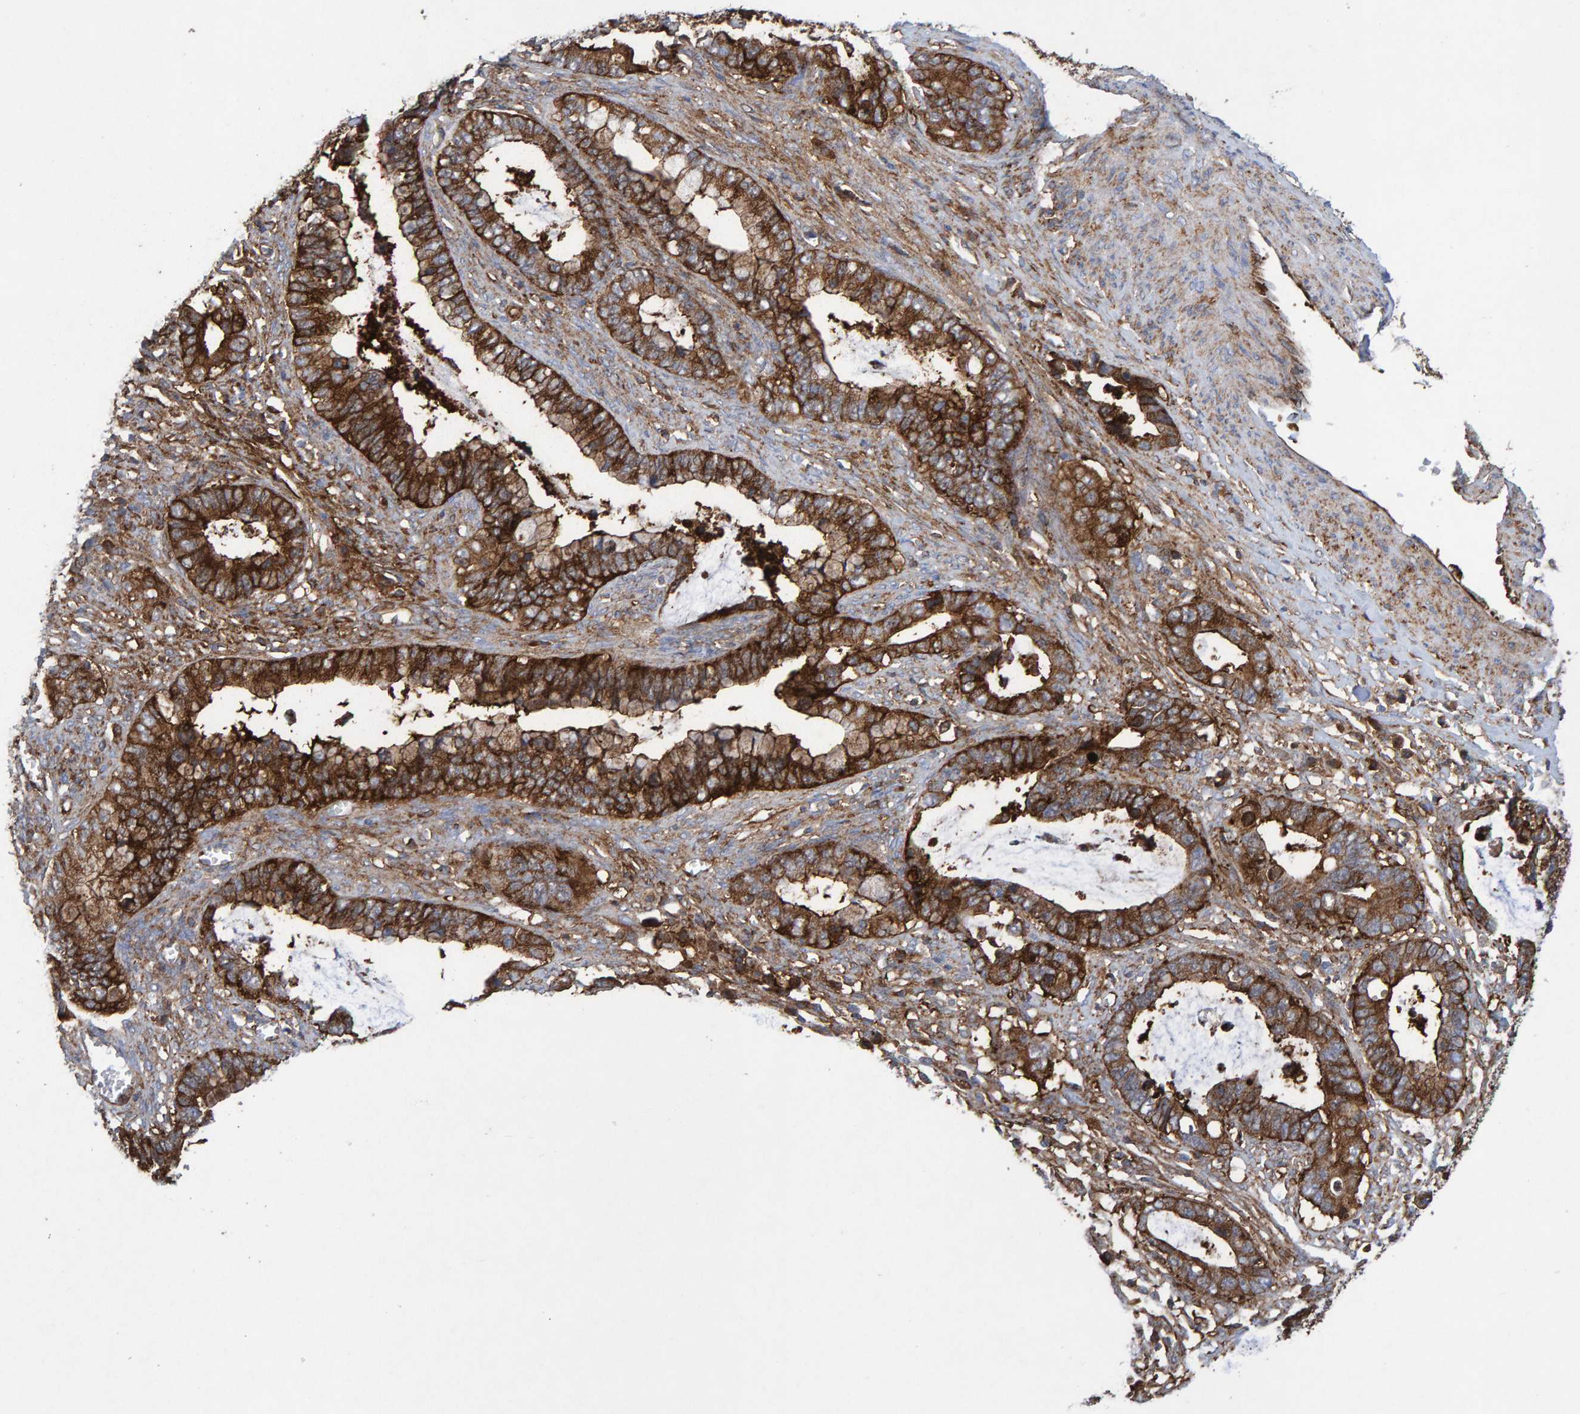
{"staining": {"intensity": "strong", "quantity": ">75%", "location": "cytoplasmic/membranous"}, "tissue": "cervical cancer", "cell_type": "Tumor cells", "image_type": "cancer", "snomed": [{"axis": "morphology", "description": "Adenocarcinoma, NOS"}, {"axis": "topography", "description": "Cervix"}], "caption": "Immunohistochemical staining of human adenocarcinoma (cervical) reveals high levels of strong cytoplasmic/membranous expression in about >75% of tumor cells.", "gene": "MVP", "patient": {"sex": "female", "age": 44}}